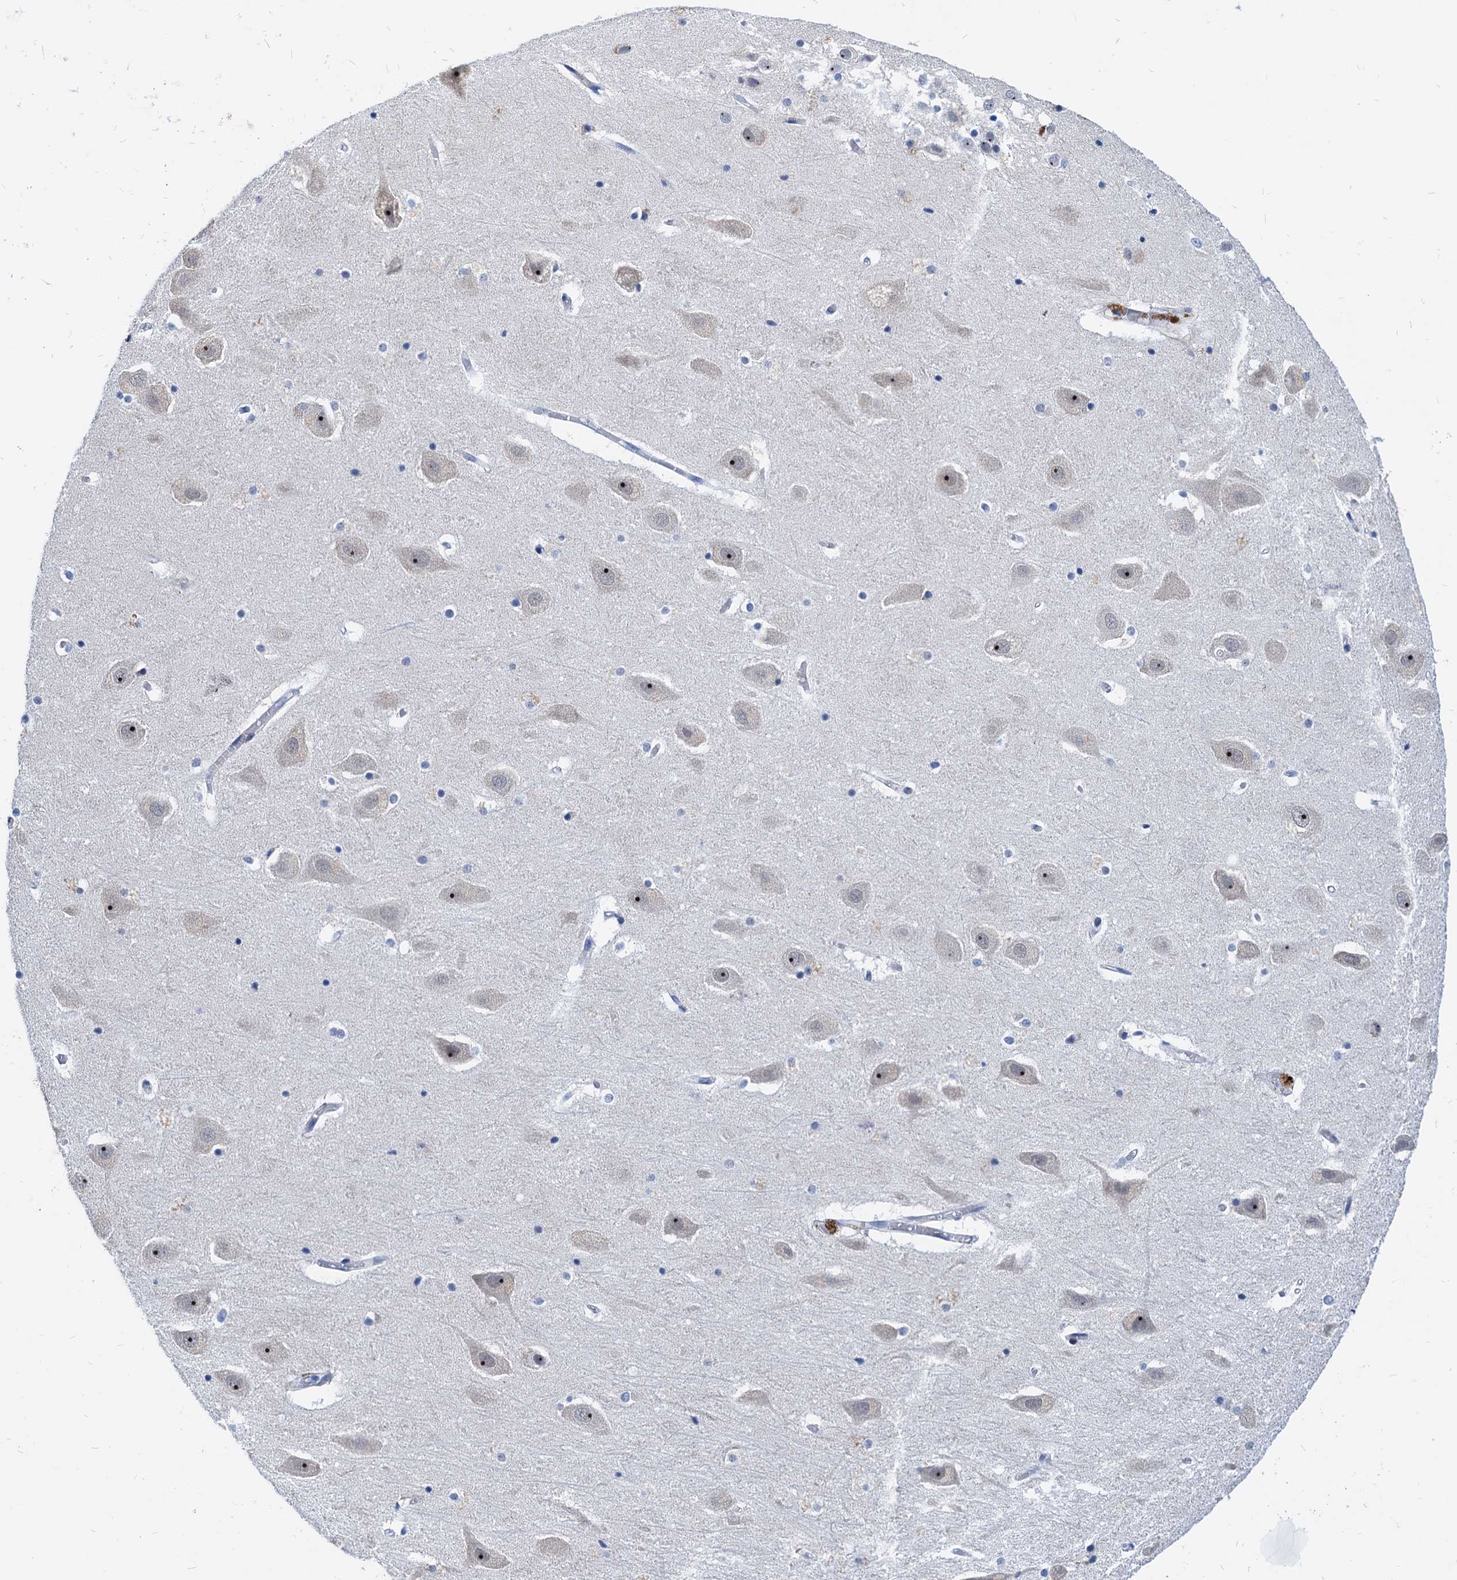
{"staining": {"intensity": "negative", "quantity": "none", "location": "none"}, "tissue": "hippocampus", "cell_type": "Glial cells", "image_type": "normal", "snomed": [{"axis": "morphology", "description": "Normal tissue, NOS"}, {"axis": "topography", "description": "Hippocampus"}], "caption": "Immunohistochemistry (IHC) histopathology image of unremarkable hippocampus: hippocampus stained with DAB shows no significant protein staining in glial cells.", "gene": "HSF2", "patient": {"sex": "female", "age": 52}}